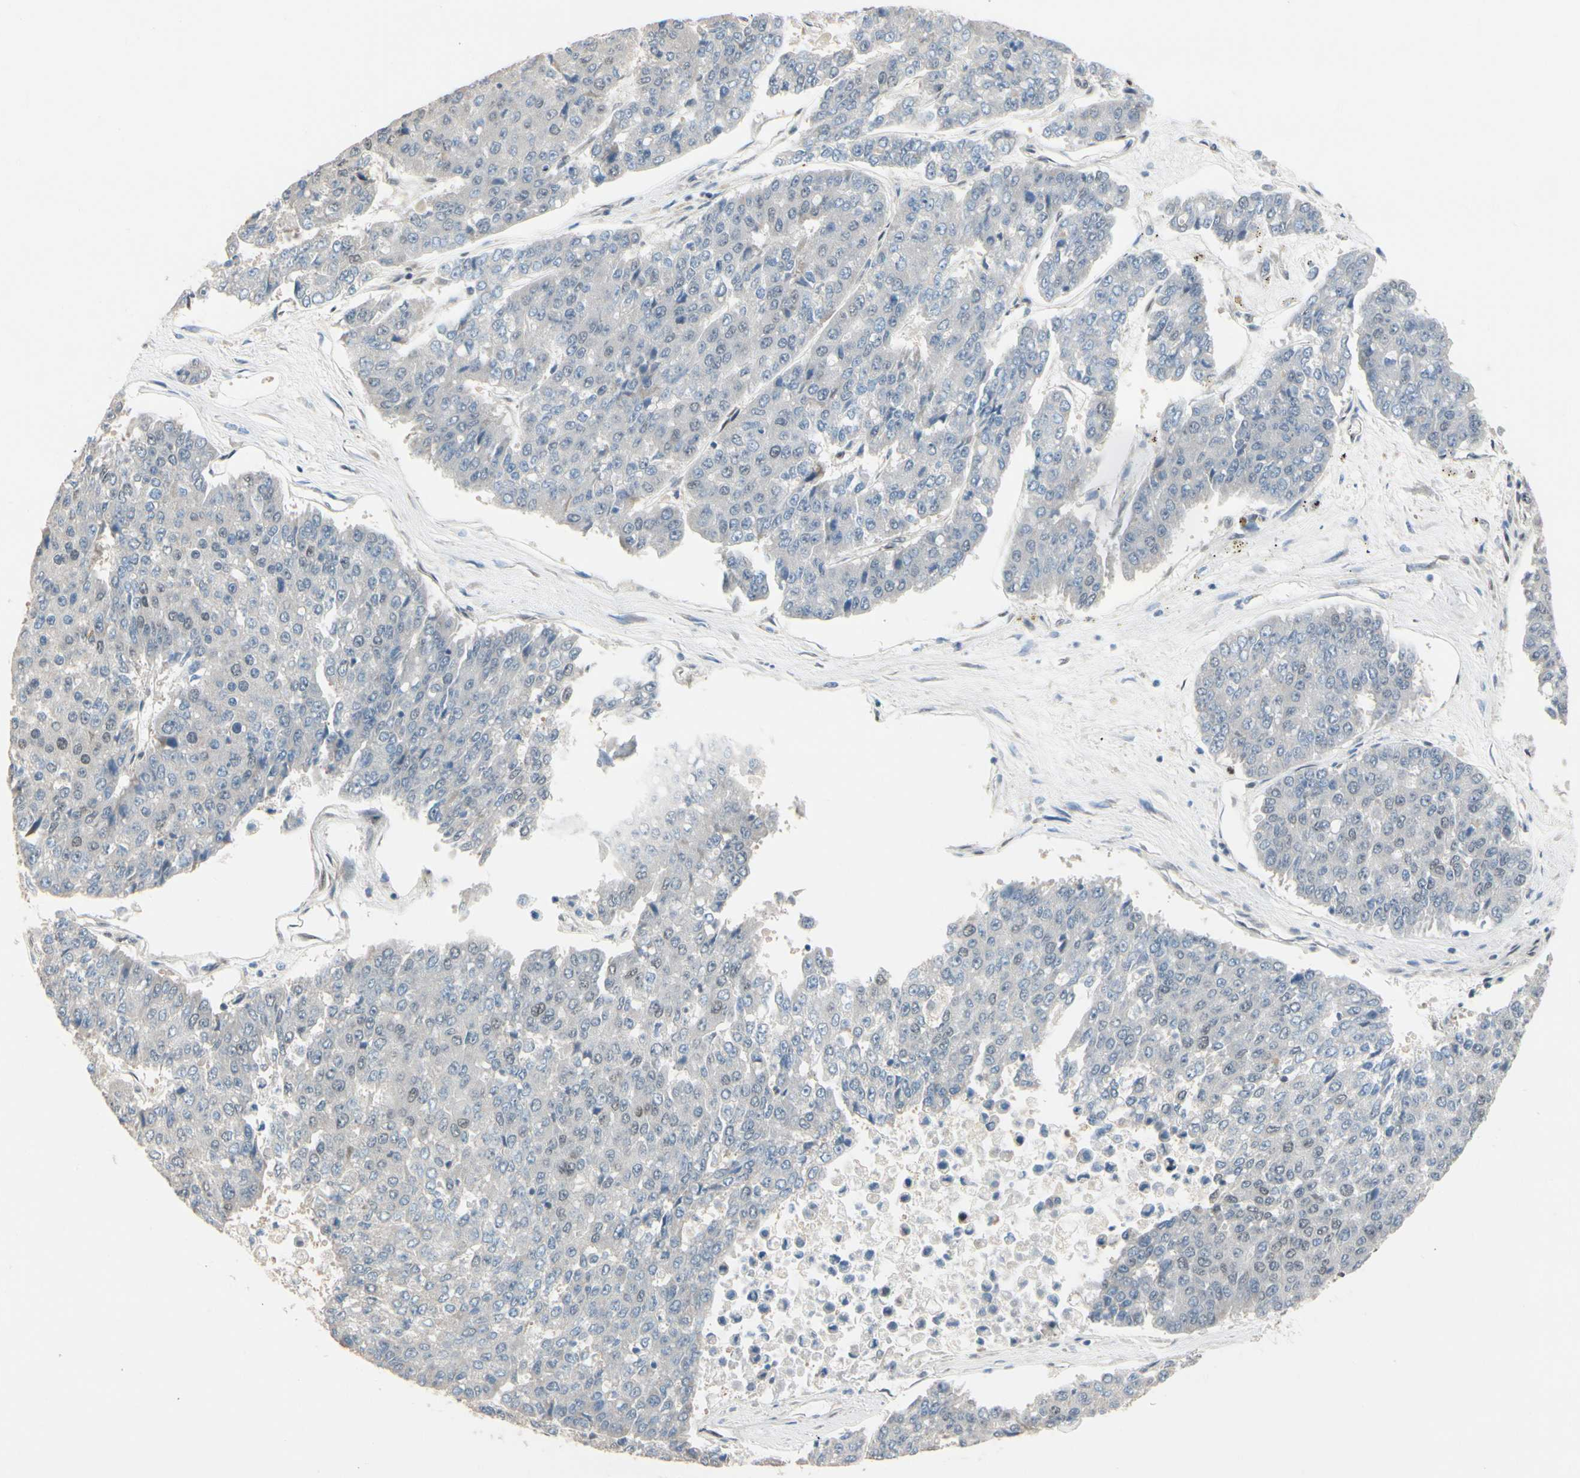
{"staining": {"intensity": "weak", "quantity": "<25%", "location": "nuclear"}, "tissue": "pancreatic cancer", "cell_type": "Tumor cells", "image_type": "cancer", "snomed": [{"axis": "morphology", "description": "Adenocarcinoma, NOS"}, {"axis": "topography", "description": "Pancreas"}], "caption": "Immunohistochemical staining of pancreatic adenocarcinoma reveals no significant expression in tumor cells. (Stains: DAB immunohistochemistry with hematoxylin counter stain, Microscopy: brightfield microscopy at high magnification).", "gene": "TAF4", "patient": {"sex": "male", "age": 50}}